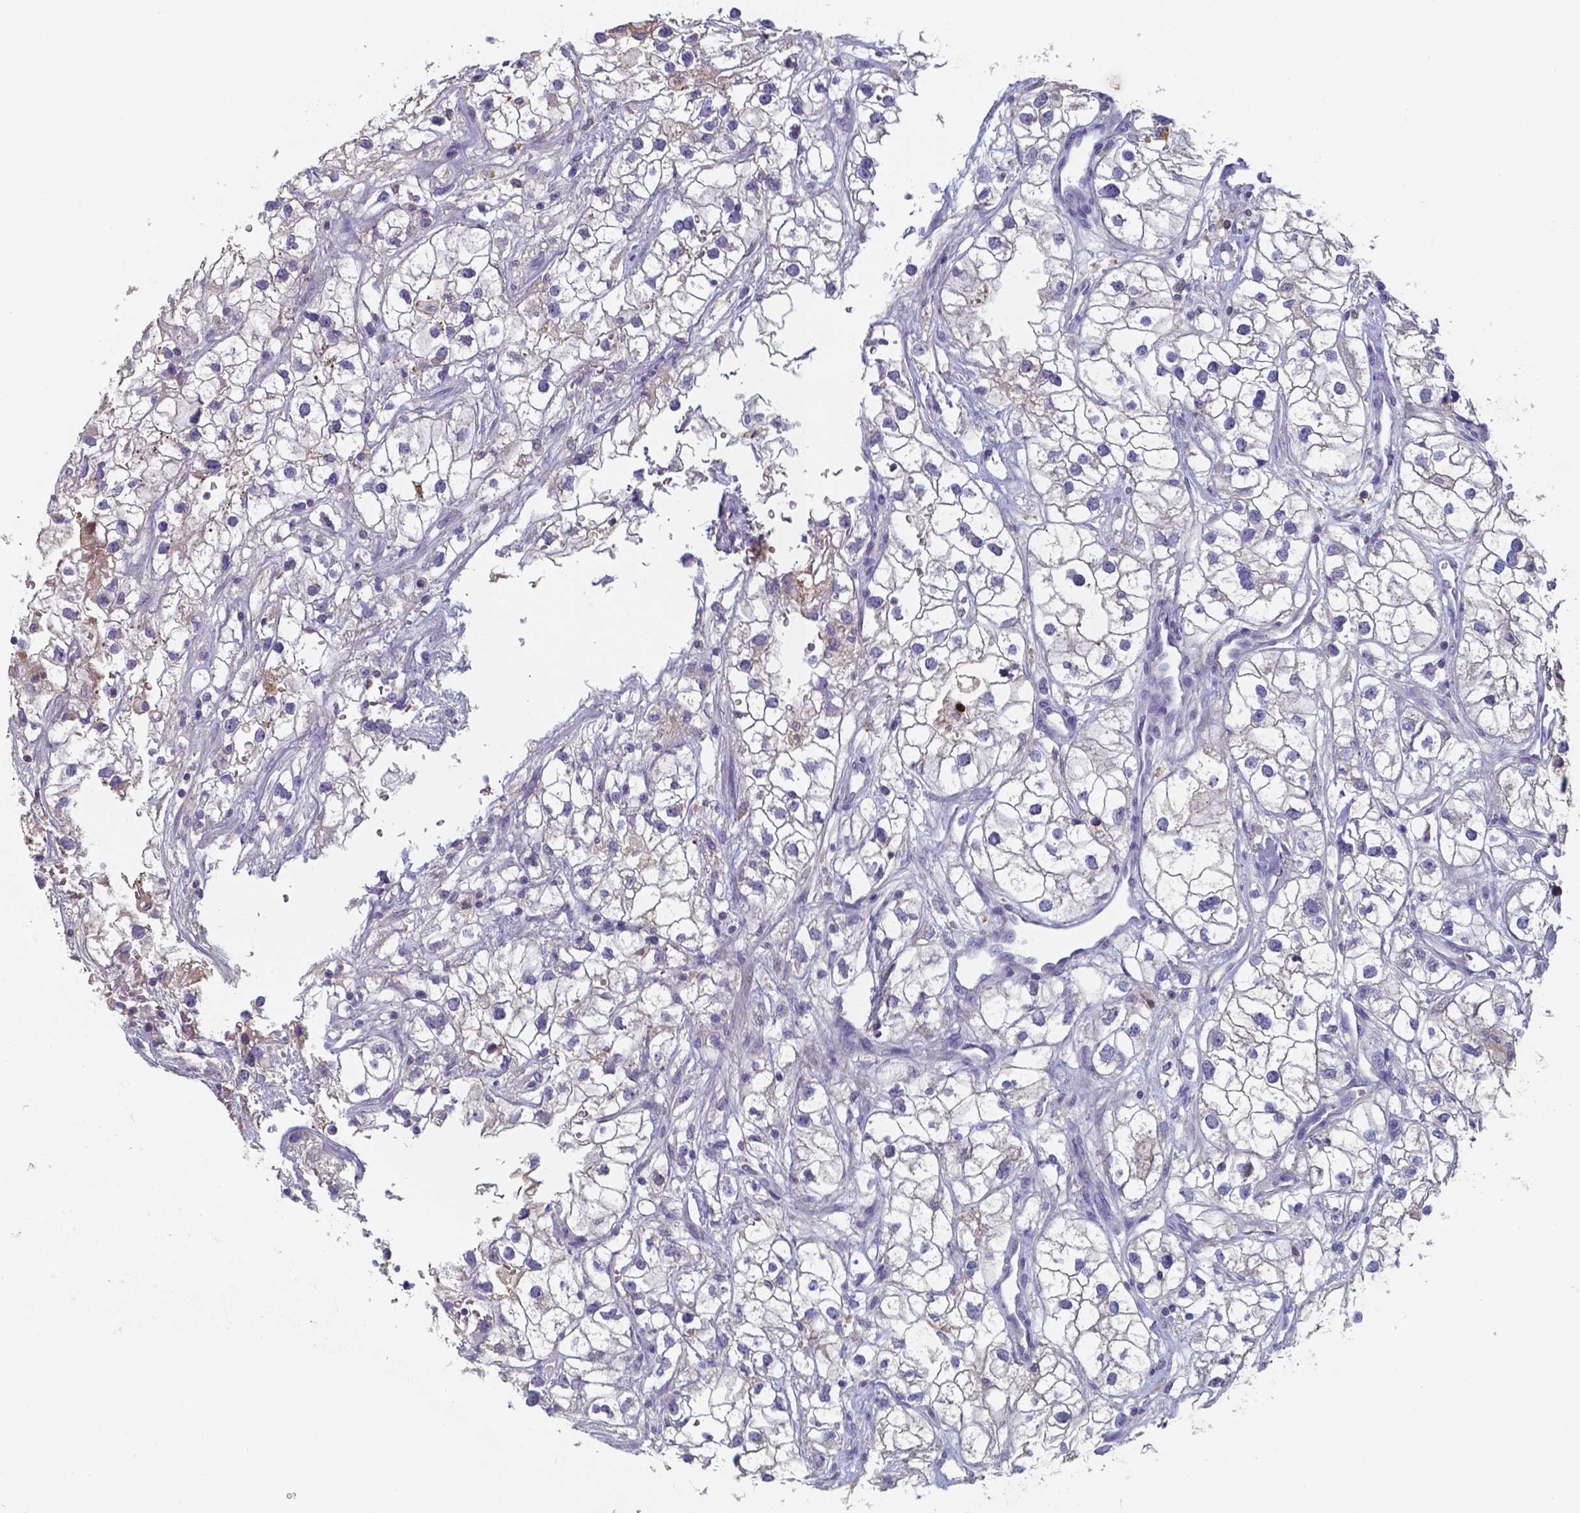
{"staining": {"intensity": "negative", "quantity": "none", "location": "none"}, "tissue": "renal cancer", "cell_type": "Tumor cells", "image_type": "cancer", "snomed": [{"axis": "morphology", "description": "Adenocarcinoma, NOS"}, {"axis": "topography", "description": "Kidney"}], "caption": "IHC micrograph of neoplastic tissue: adenocarcinoma (renal) stained with DAB reveals no significant protein positivity in tumor cells. Nuclei are stained in blue.", "gene": "BTBD17", "patient": {"sex": "male", "age": 59}}